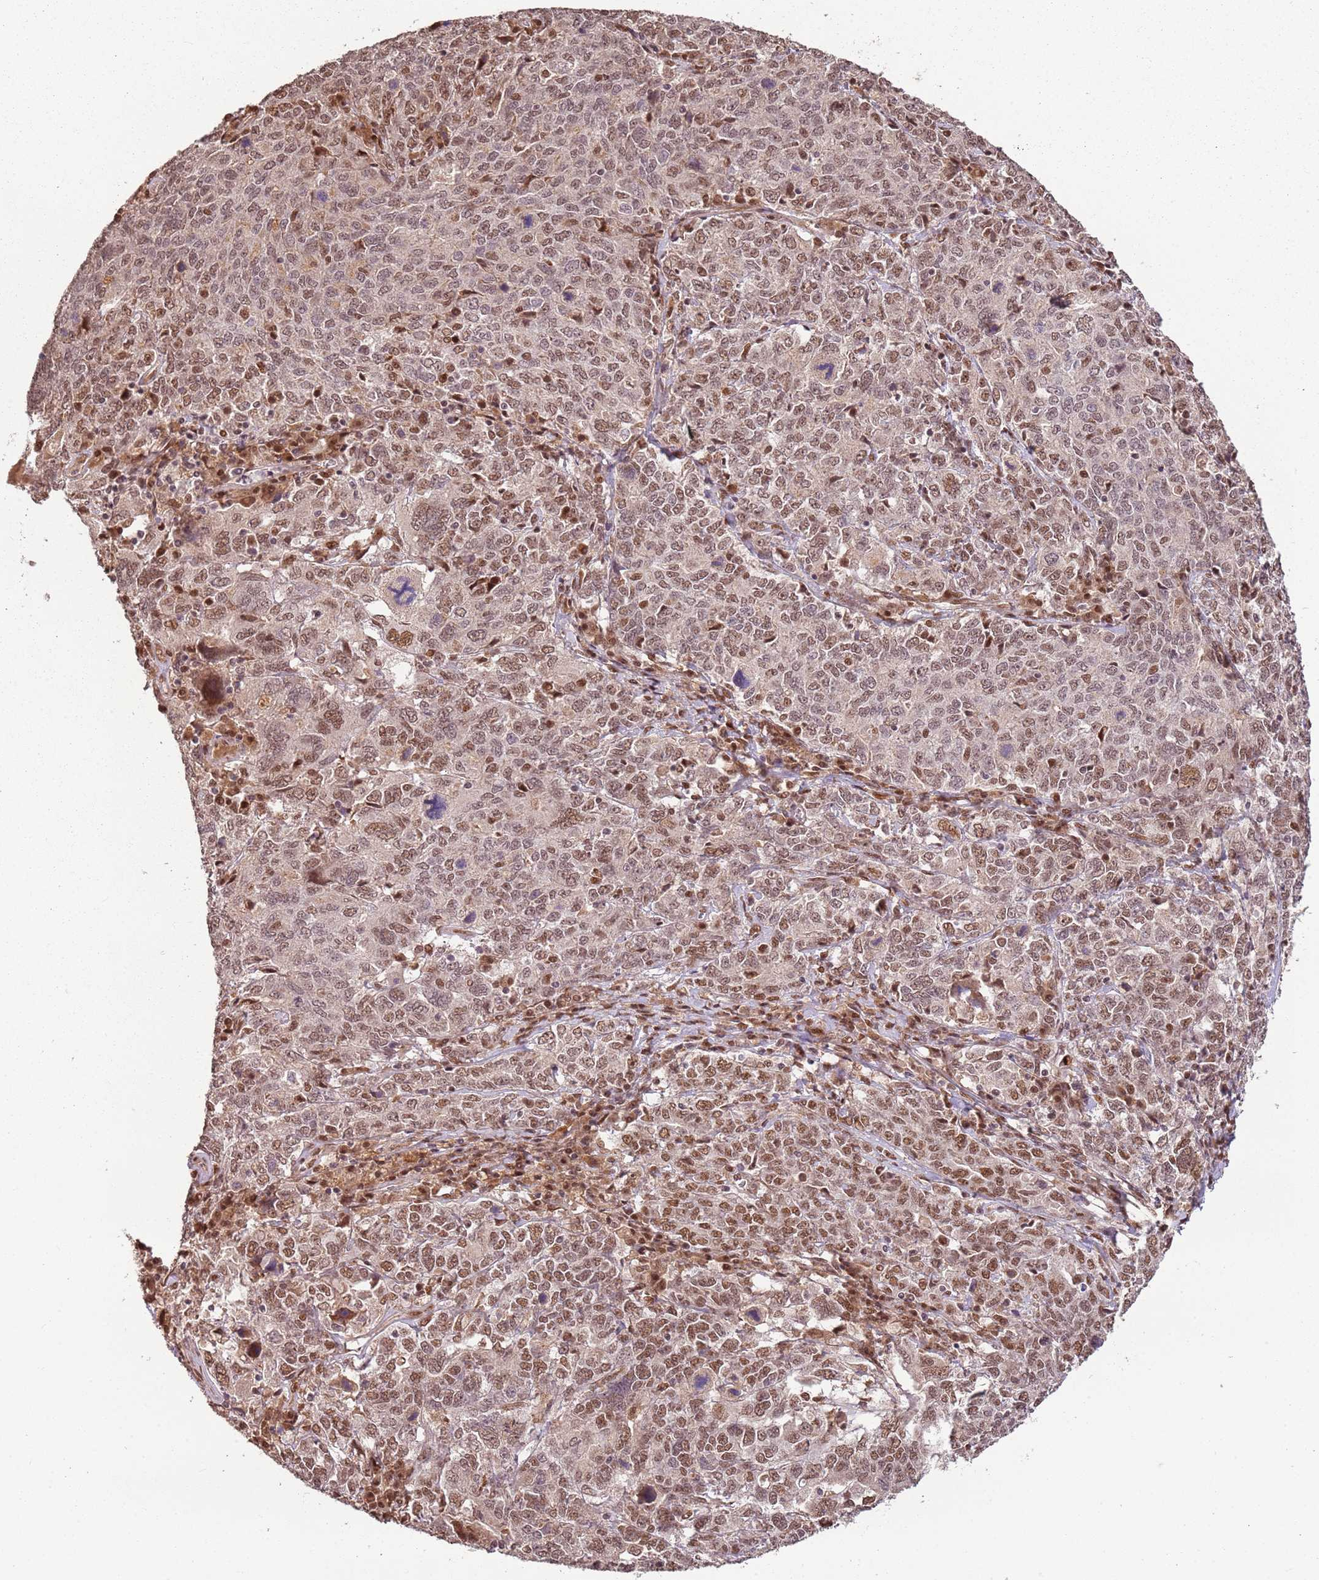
{"staining": {"intensity": "moderate", "quantity": "25%-75%", "location": "nuclear"}, "tissue": "ovarian cancer", "cell_type": "Tumor cells", "image_type": "cancer", "snomed": [{"axis": "morphology", "description": "Carcinoma, endometroid"}, {"axis": "topography", "description": "Ovary"}], "caption": "Immunohistochemistry (IHC) image of neoplastic tissue: human ovarian cancer (endometroid carcinoma) stained using immunohistochemistry exhibits medium levels of moderate protein expression localized specifically in the nuclear of tumor cells, appearing as a nuclear brown color.", "gene": "POLR3H", "patient": {"sex": "female", "age": 62}}